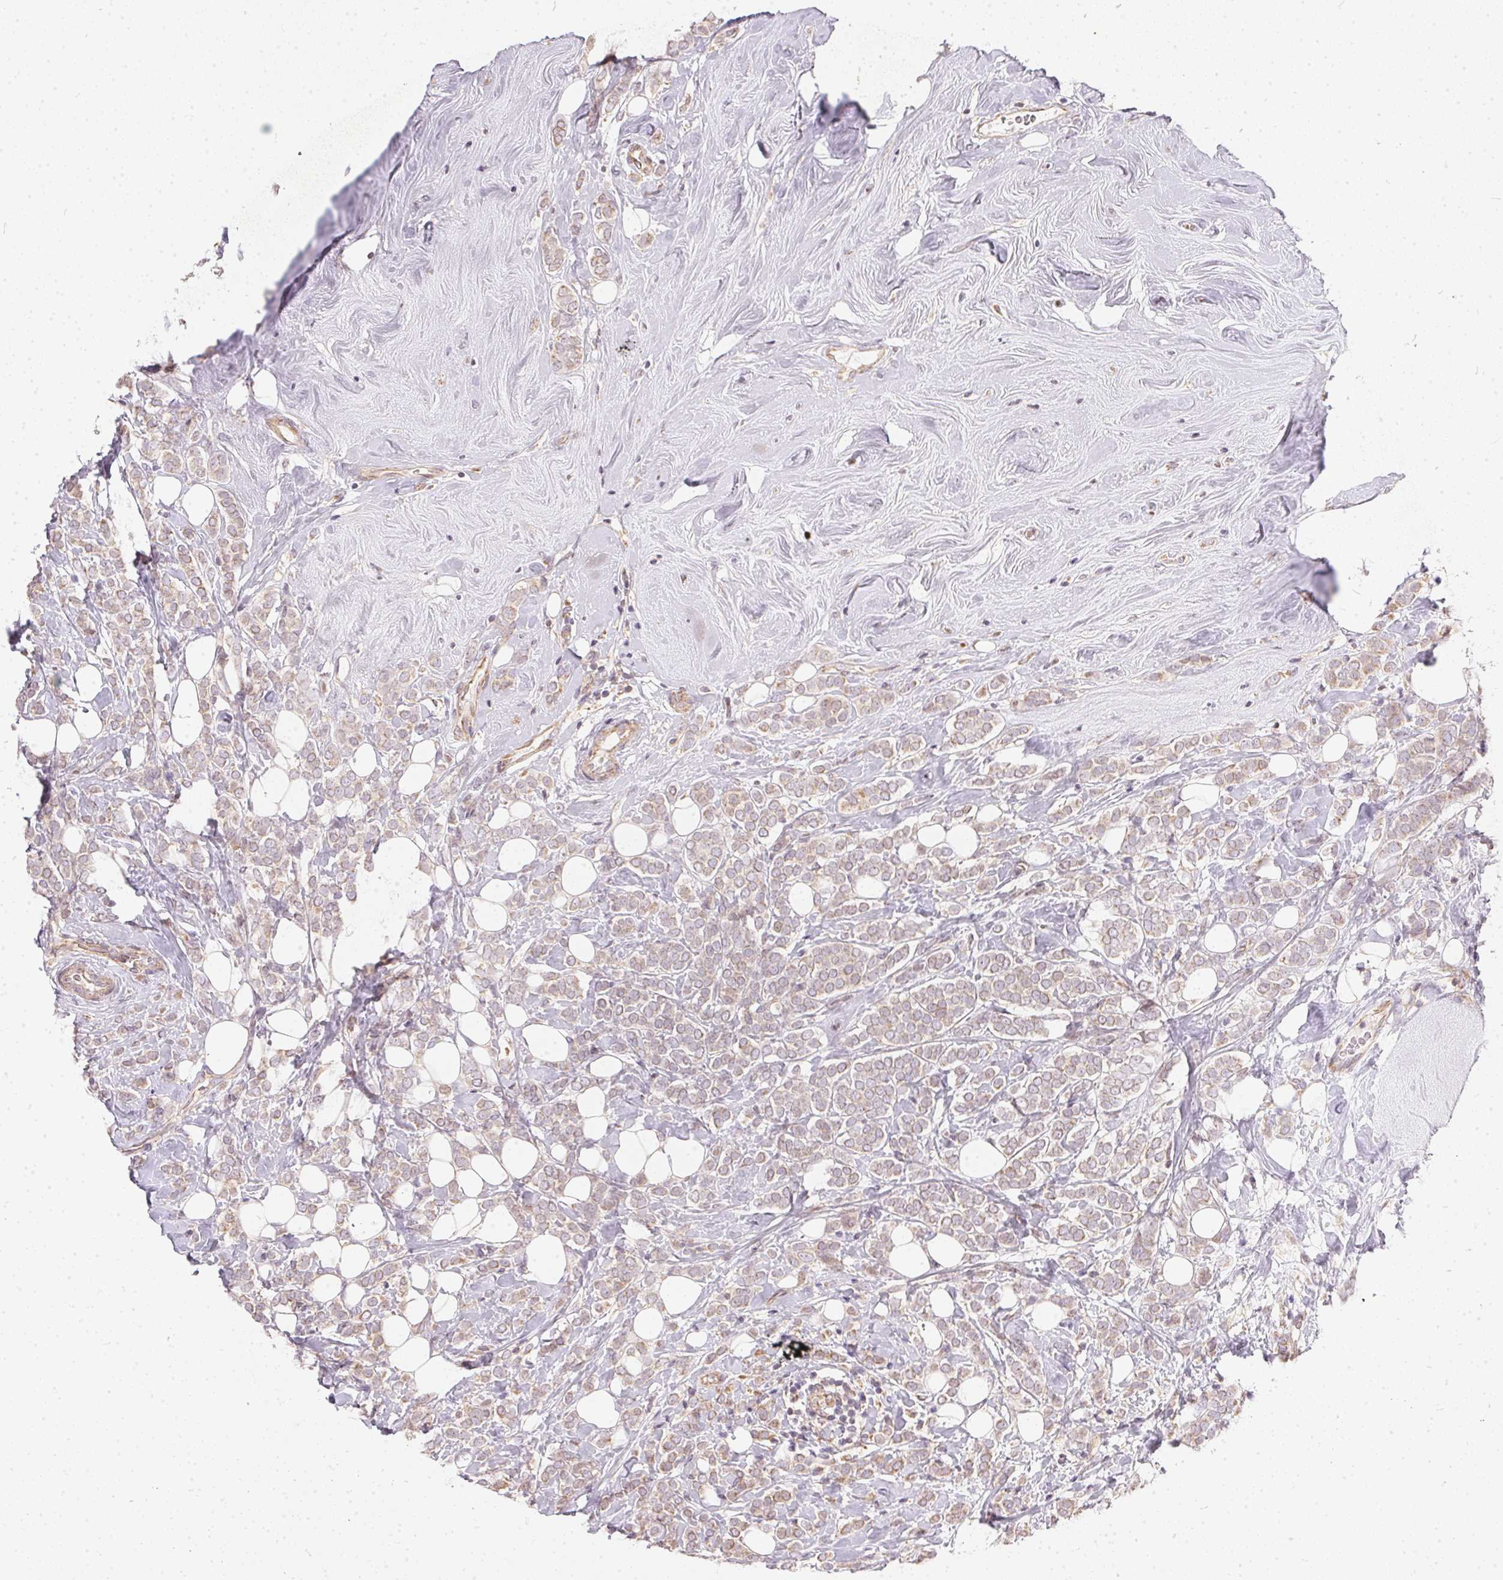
{"staining": {"intensity": "weak", "quantity": "25%-75%", "location": "cytoplasmic/membranous"}, "tissue": "breast cancer", "cell_type": "Tumor cells", "image_type": "cancer", "snomed": [{"axis": "morphology", "description": "Lobular carcinoma"}, {"axis": "topography", "description": "Breast"}], "caption": "This is an image of immunohistochemistry (IHC) staining of lobular carcinoma (breast), which shows weak positivity in the cytoplasmic/membranous of tumor cells.", "gene": "VWA5B2", "patient": {"sex": "female", "age": 49}}